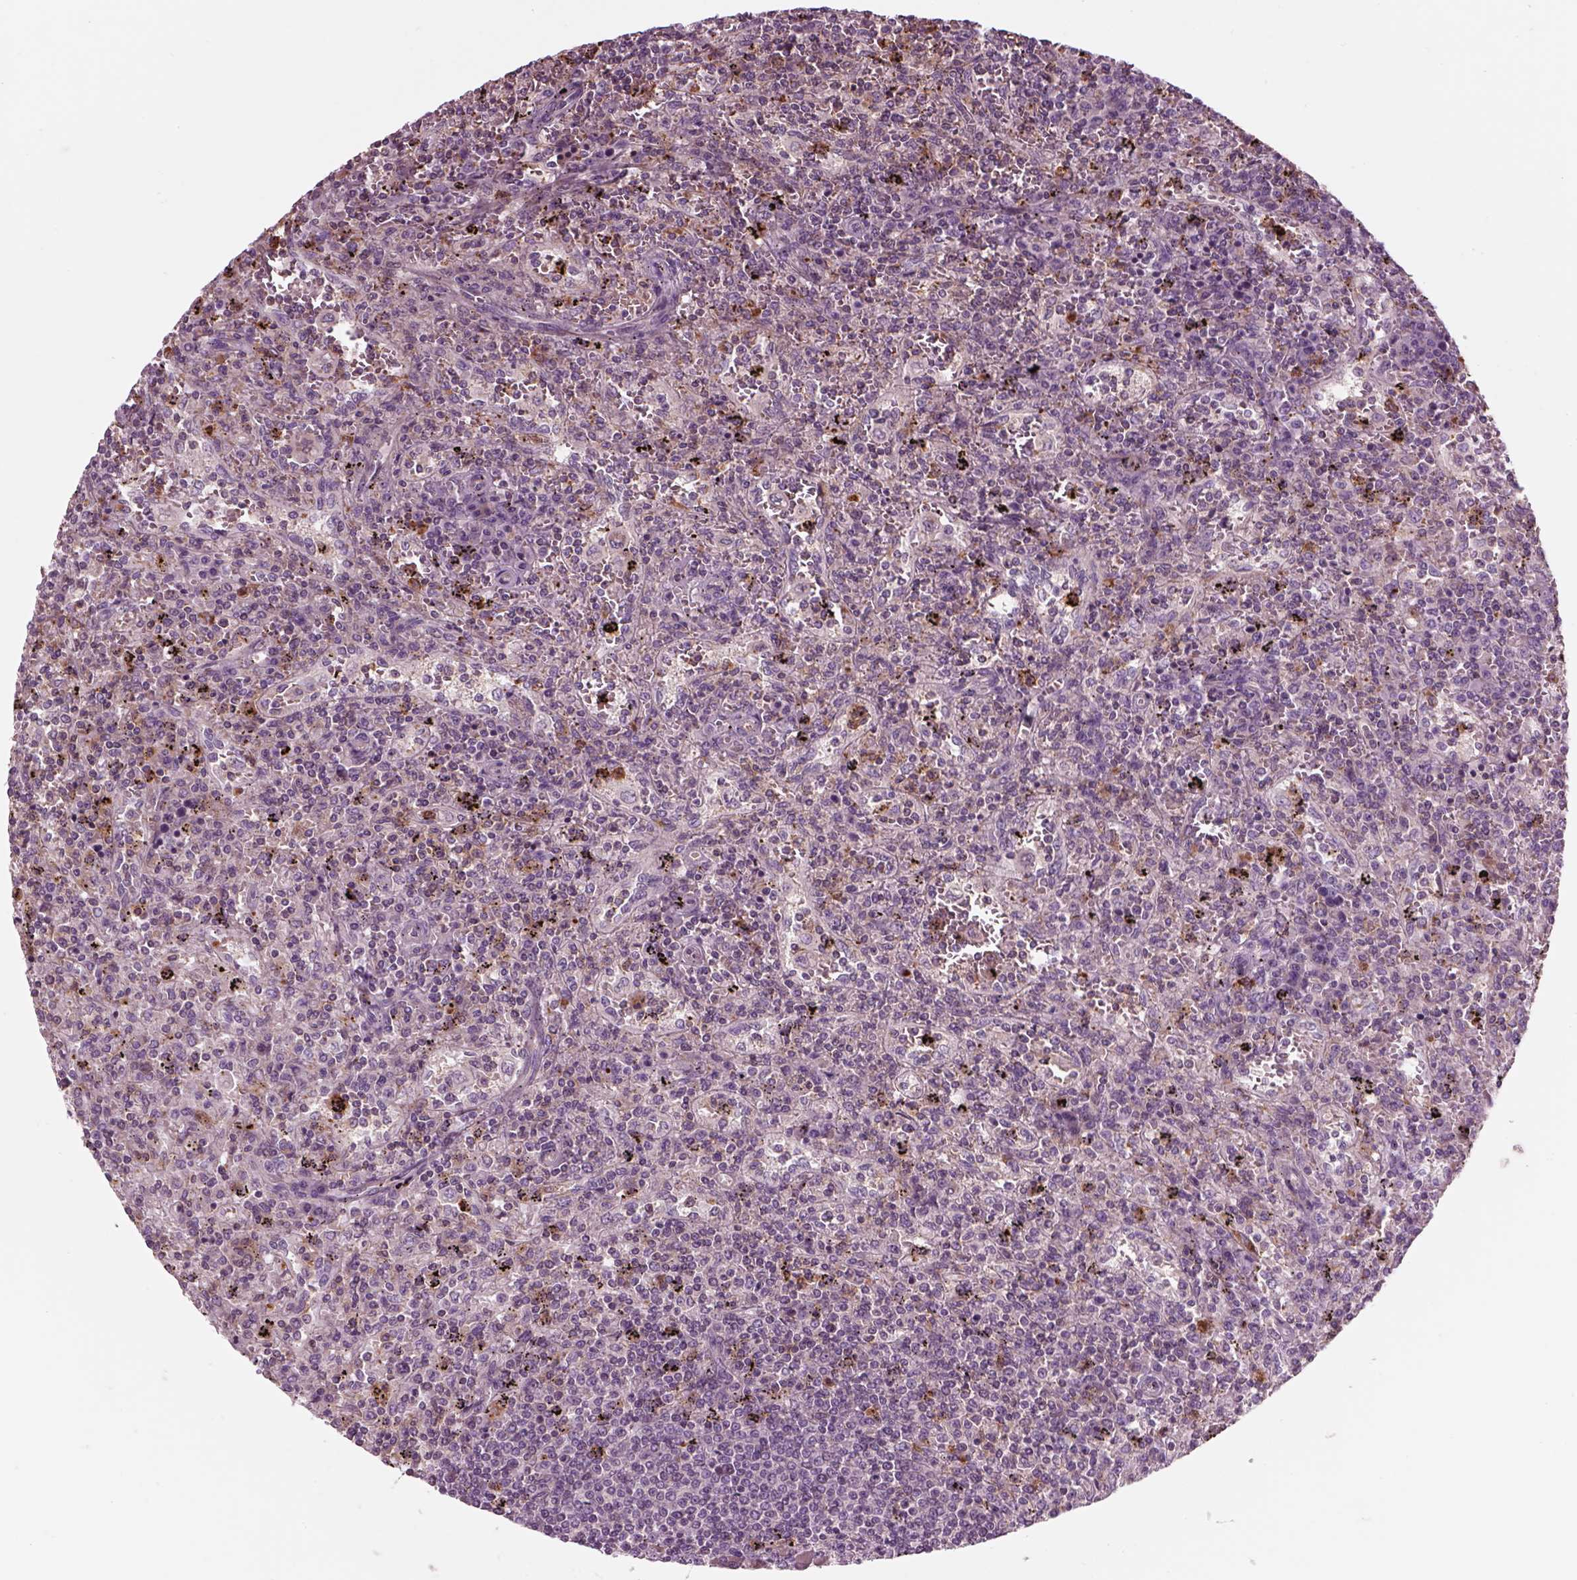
{"staining": {"intensity": "negative", "quantity": "none", "location": "none"}, "tissue": "lymphoma", "cell_type": "Tumor cells", "image_type": "cancer", "snomed": [{"axis": "morphology", "description": "Malignant lymphoma, non-Hodgkin's type, Low grade"}, {"axis": "topography", "description": "Spleen"}], "caption": "Immunohistochemistry of human lymphoma exhibits no positivity in tumor cells. The staining is performed using DAB brown chromogen with nuclei counter-stained in using hematoxylin.", "gene": "SLC2A3", "patient": {"sex": "male", "age": 62}}